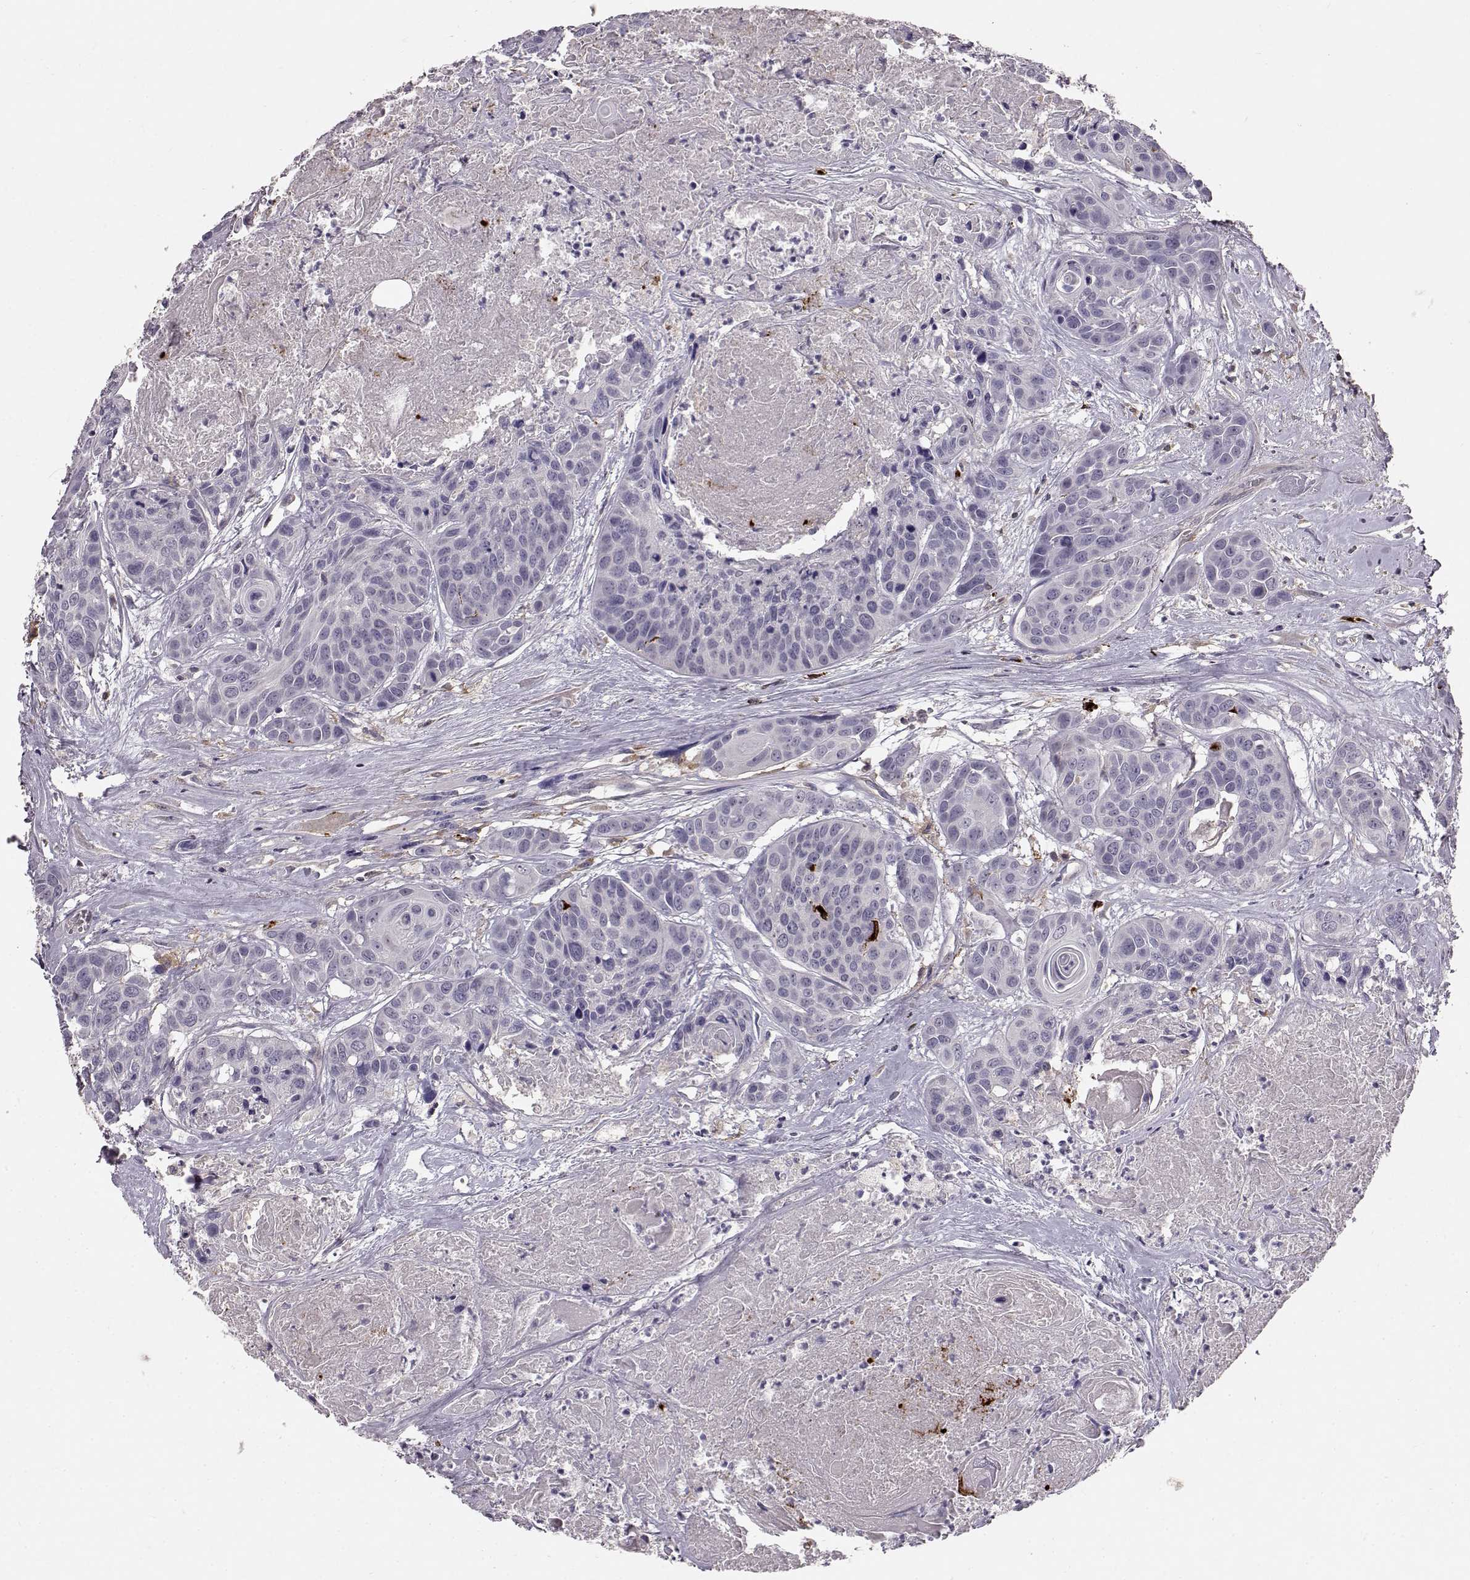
{"staining": {"intensity": "negative", "quantity": "none", "location": "none"}, "tissue": "head and neck cancer", "cell_type": "Tumor cells", "image_type": "cancer", "snomed": [{"axis": "morphology", "description": "Squamous cell carcinoma, NOS"}, {"axis": "topography", "description": "Oral tissue"}, {"axis": "topography", "description": "Head-Neck"}], "caption": "Immunohistochemistry (IHC) histopathology image of head and neck cancer (squamous cell carcinoma) stained for a protein (brown), which exhibits no staining in tumor cells.", "gene": "CCNF", "patient": {"sex": "male", "age": 56}}